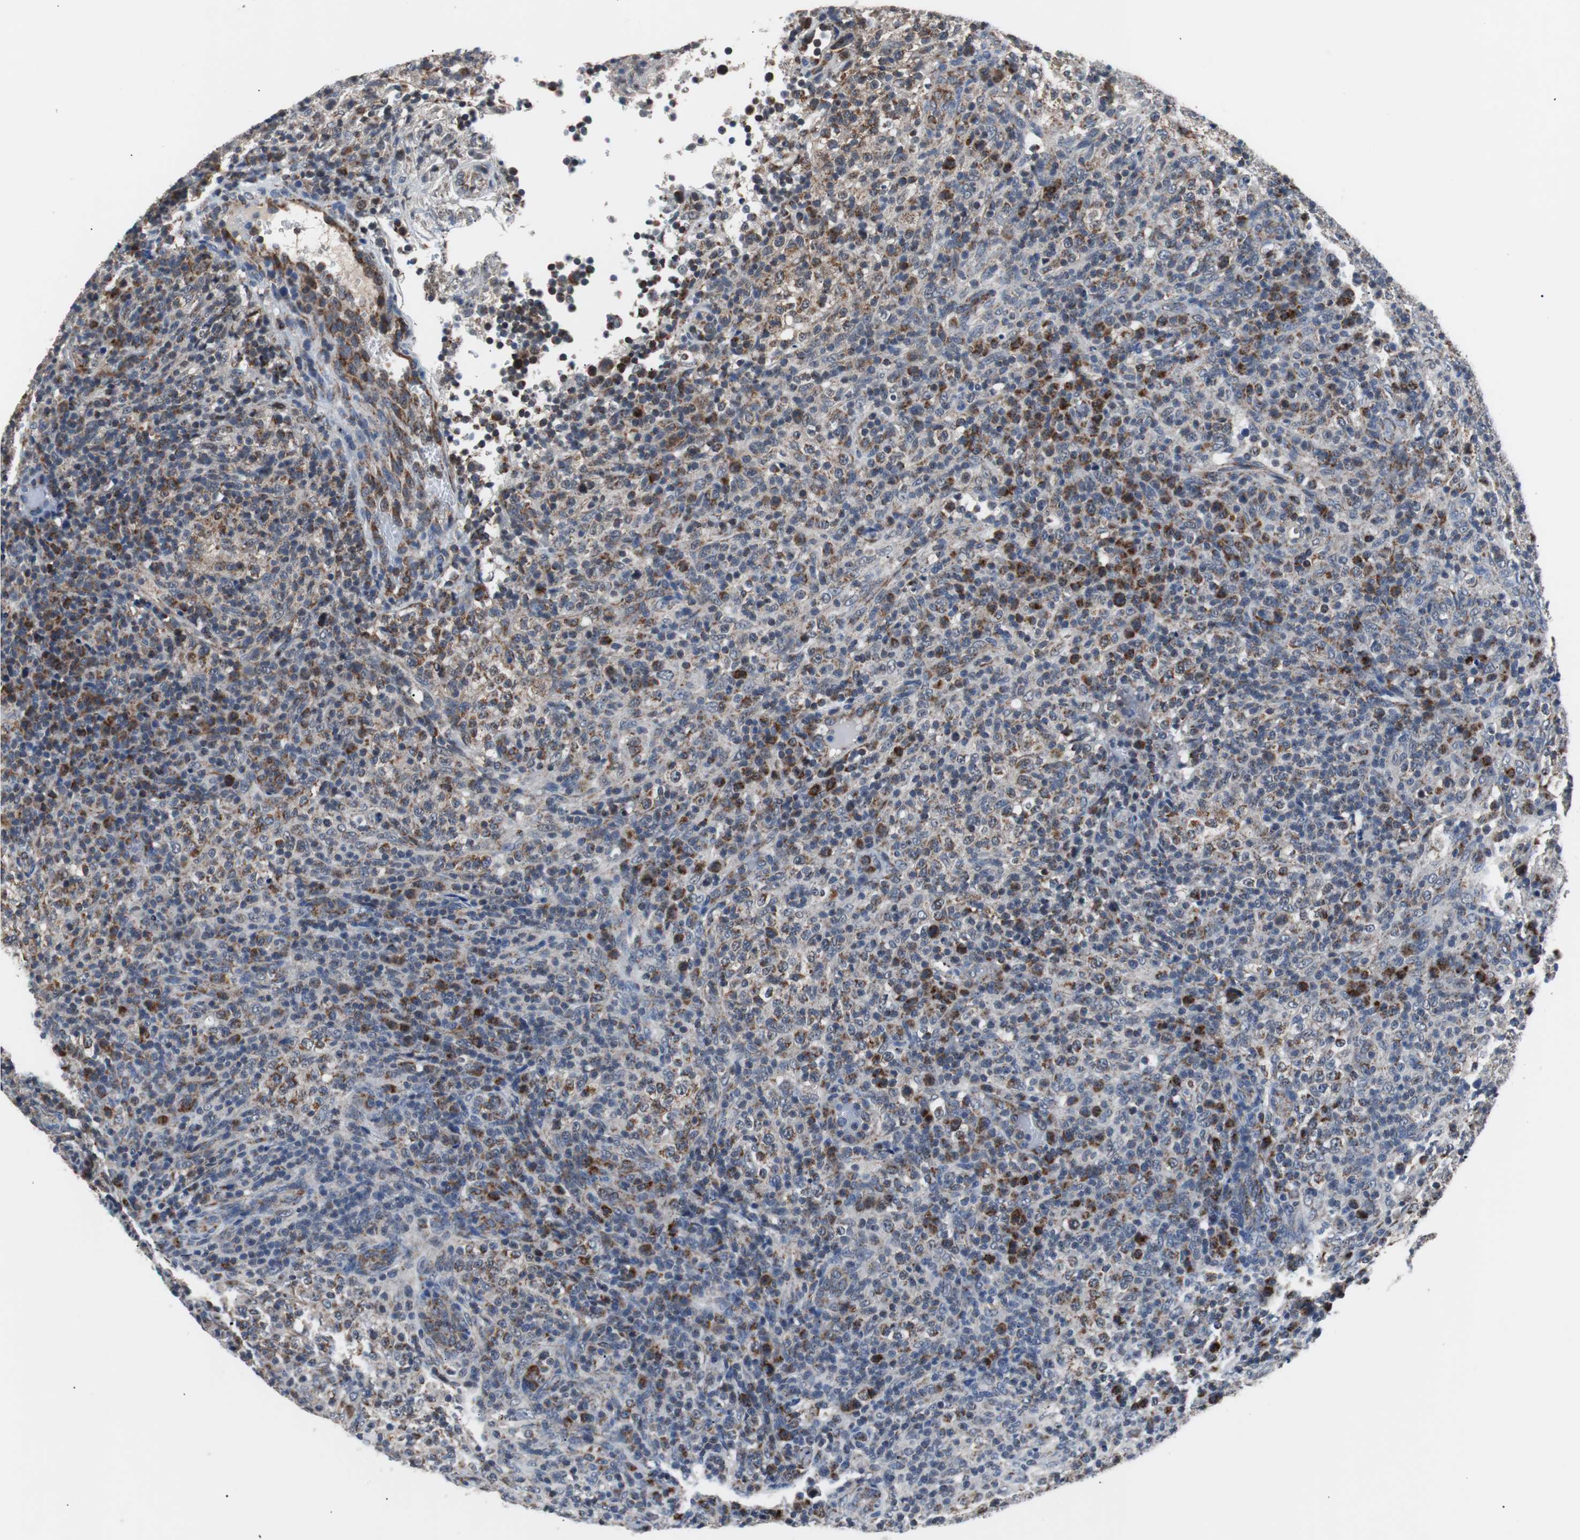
{"staining": {"intensity": "strong", "quantity": "25%-75%", "location": "cytoplasmic/membranous"}, "tissue": "lymphoma", "cell_type": "Tumor cells", "image_type": "cancer", "snomed": [{"axis": "morphology", "description": "Malignant lymphoma, non-Hodgkin's type, High grade"}, {"axis": "topography", "description": "Lymph node"}], "caption": "Lymphoma tissue demonstrates strong cytoplasmic/membranous staining in approximately 25%-75% of tumor cells (DAB (3,3'-diaminobenzidine) = brown stain, brightfield microscopy at high magnification).", "gene": "PITRM1", "patient": {"sex": "female", "age": 76}}